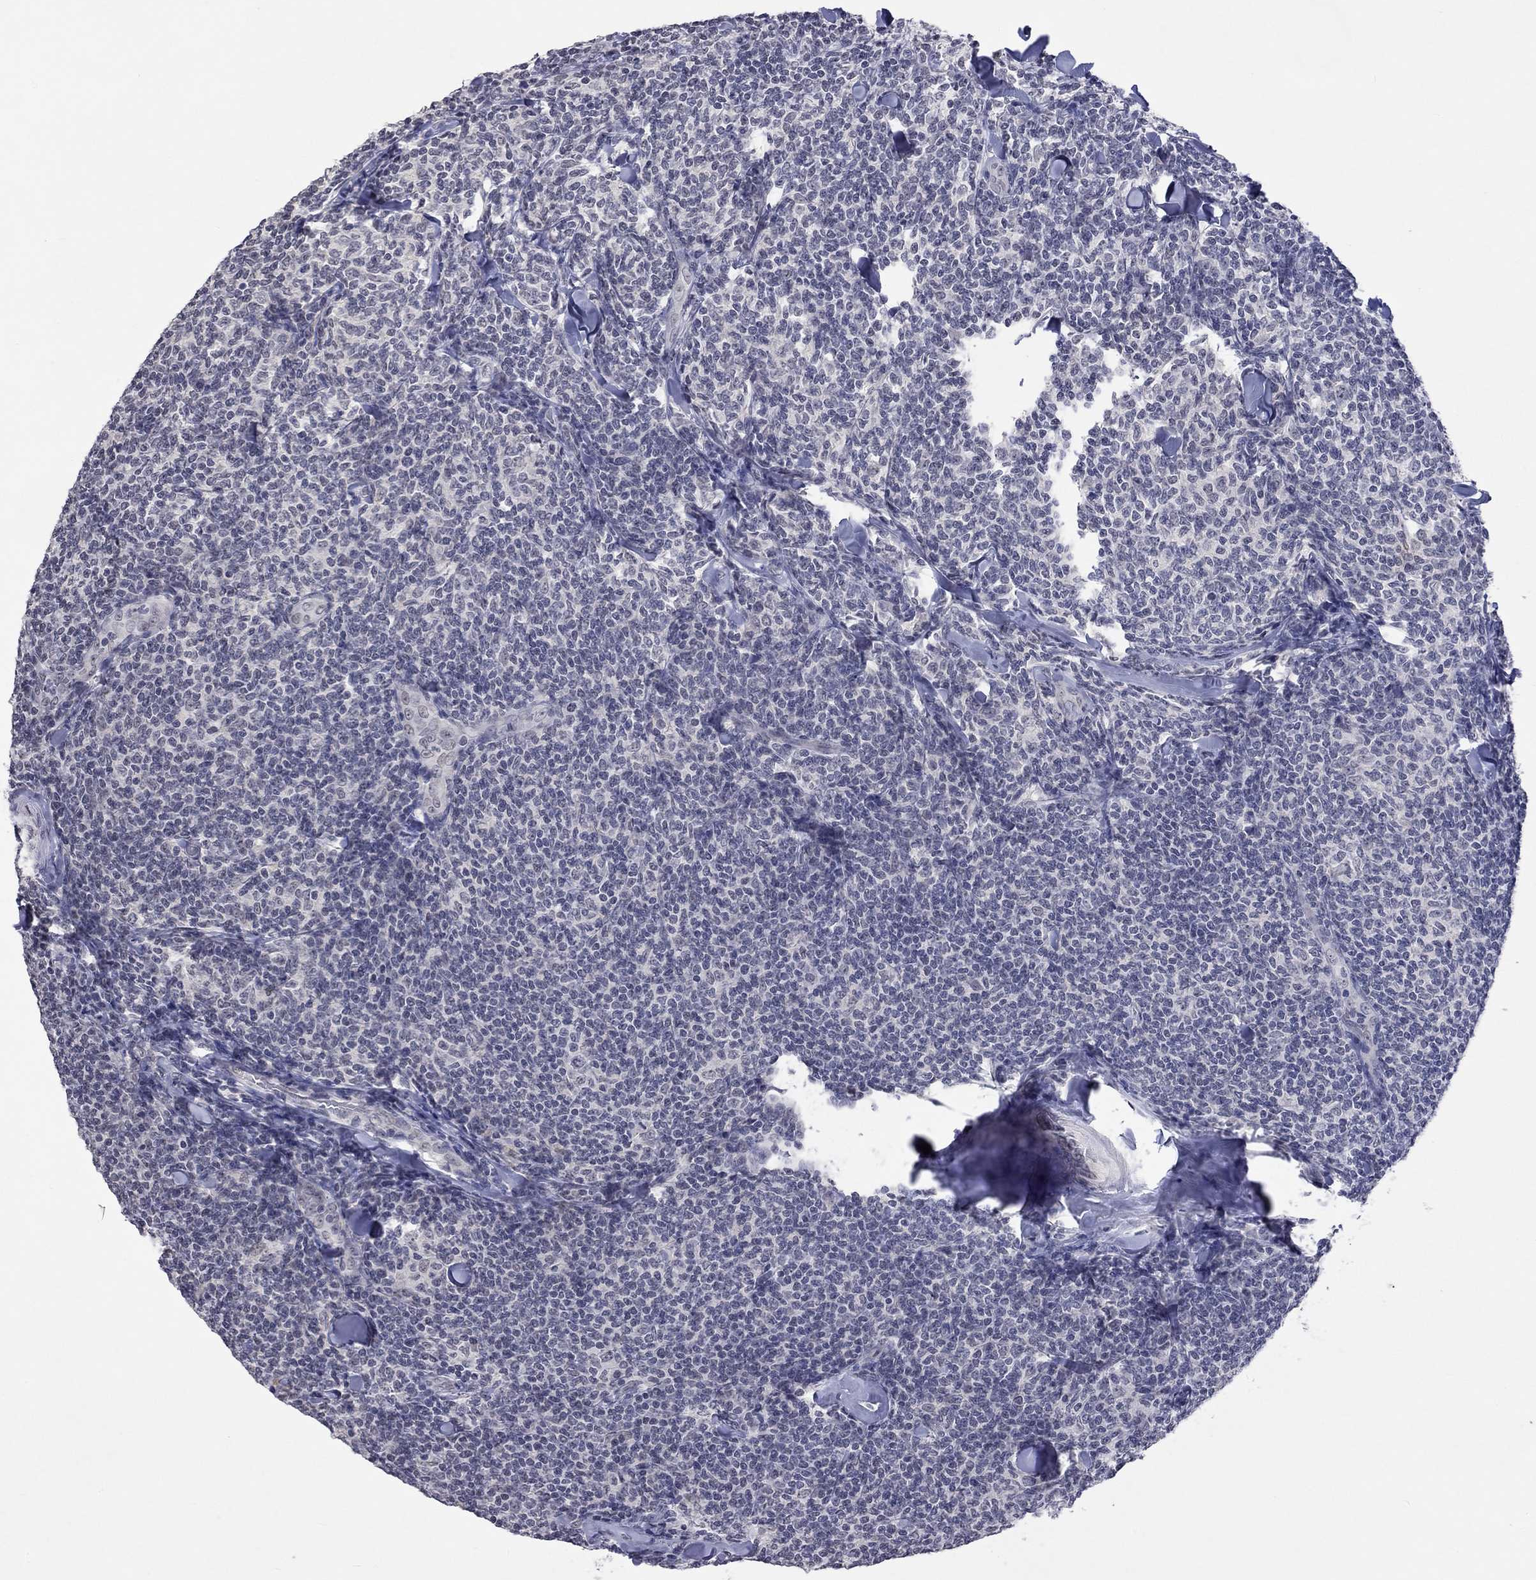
{"staining": {"intensity": "negative", "quantity": "none", "location": "none"}, "tissue": "lymphoma", "cell_type": "Tumor cells", "image_type": "cancer", "snomed": [{"axis": "morphology", "description": "Malignant lymphoma, non-Hodgkin's type, Low grade"}, {"axis": "topography", "description": "Lymph node"}], "caption": "Malignant lymphoma, non-Hodgkin's type (low-grade) was stained to show a protein in brown. There is no significant positivity in tumor cells. (Immunohistochemistry (ihc), brightfield microscopy, high magnification).", "gene": "TMEM143", "patient": {"sex": "female", "age": 56}}